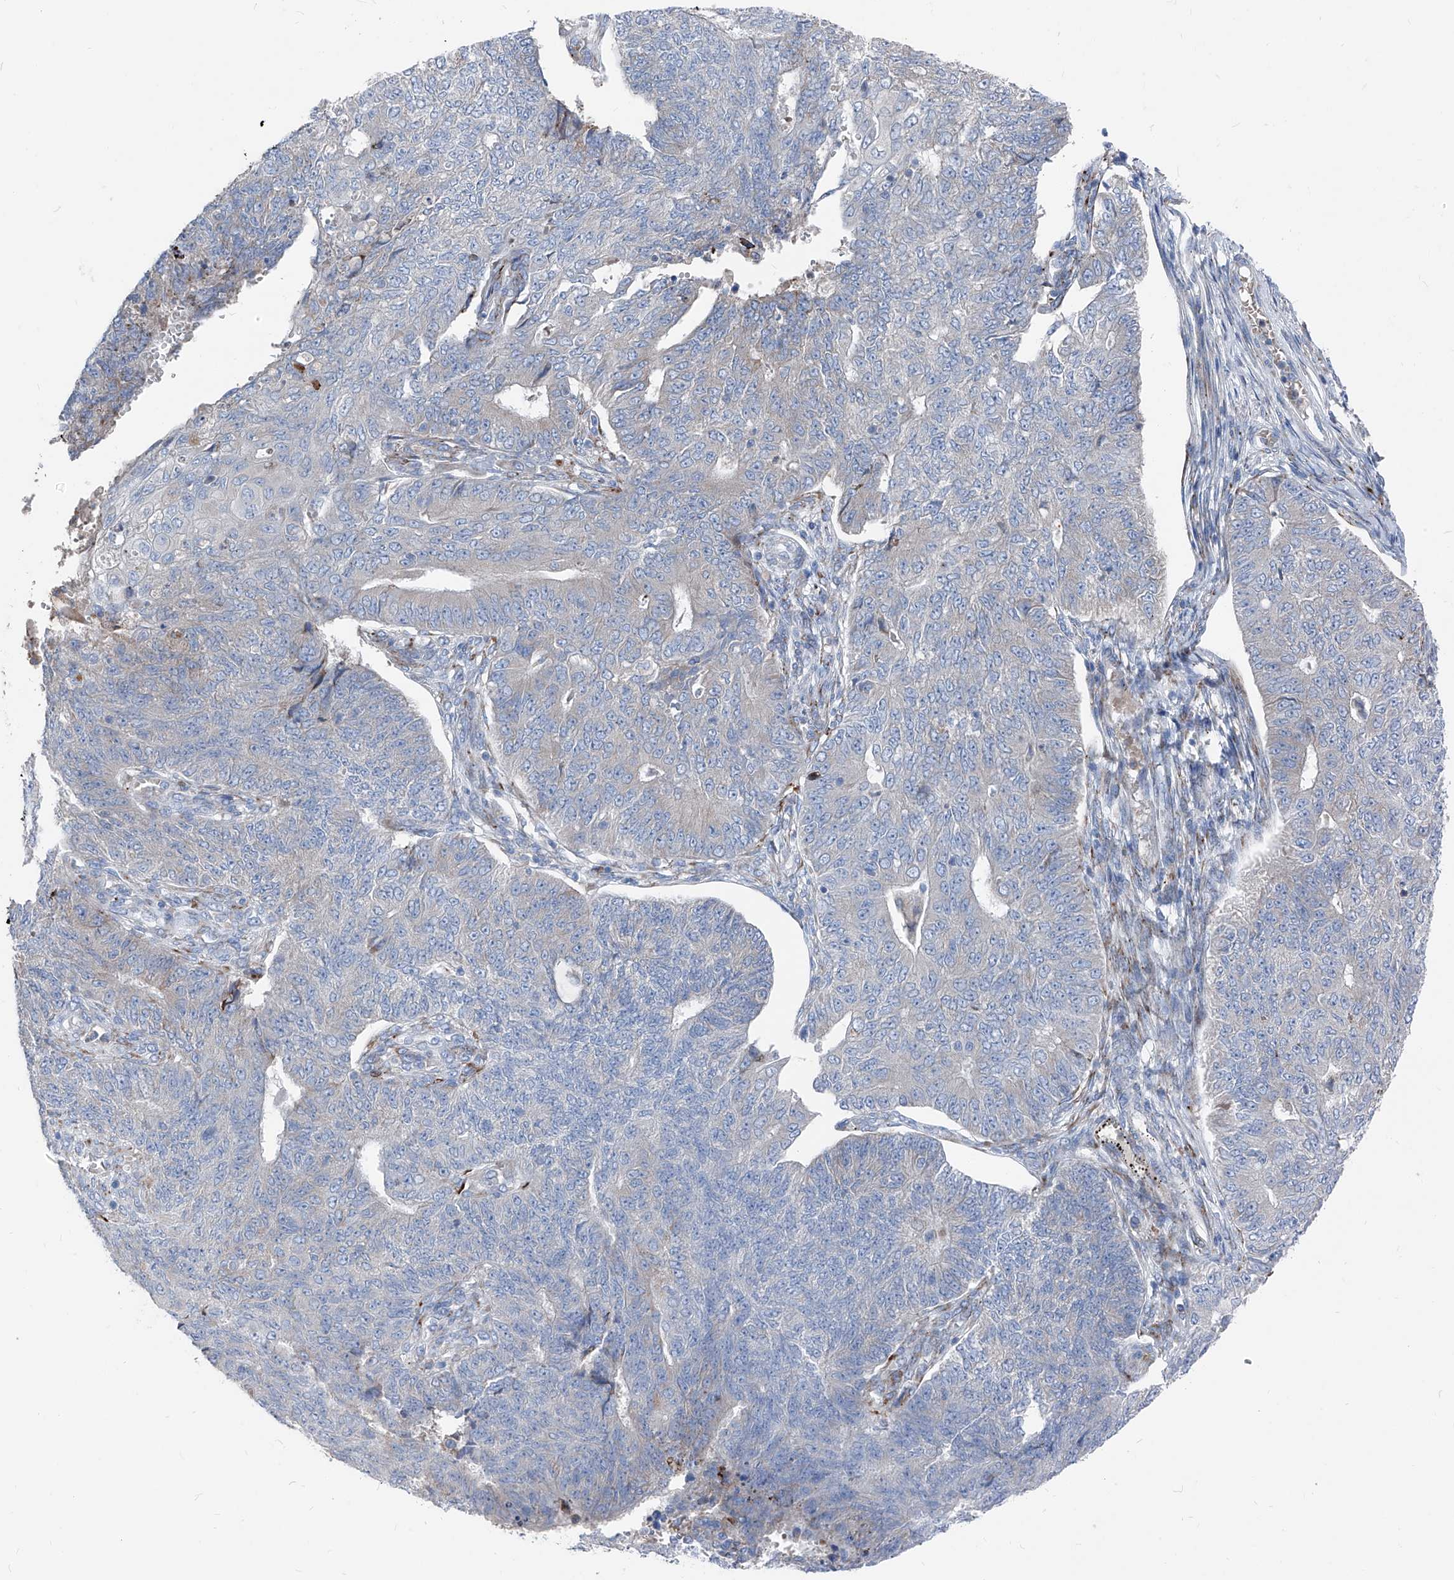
{"staining": {"intensity": "negative", "quantity": "none", "location": "none"}, "tissue": "endometrial cancer", "cell_type": "Tumor cells", "image_type": "cancer", "snomed": [{"axis": "morphology", "description": "Adenocarcinoma, NOS"}, {"axis": "topography", "description": "Endometrium"}], "caption": "Adenocarcinoma (endometrial) stained for a protein using immunohistochemistry exhibits no staining tumor cells.", "gene": "IFI27", "patient": {"sex": "female", "age": 32}}